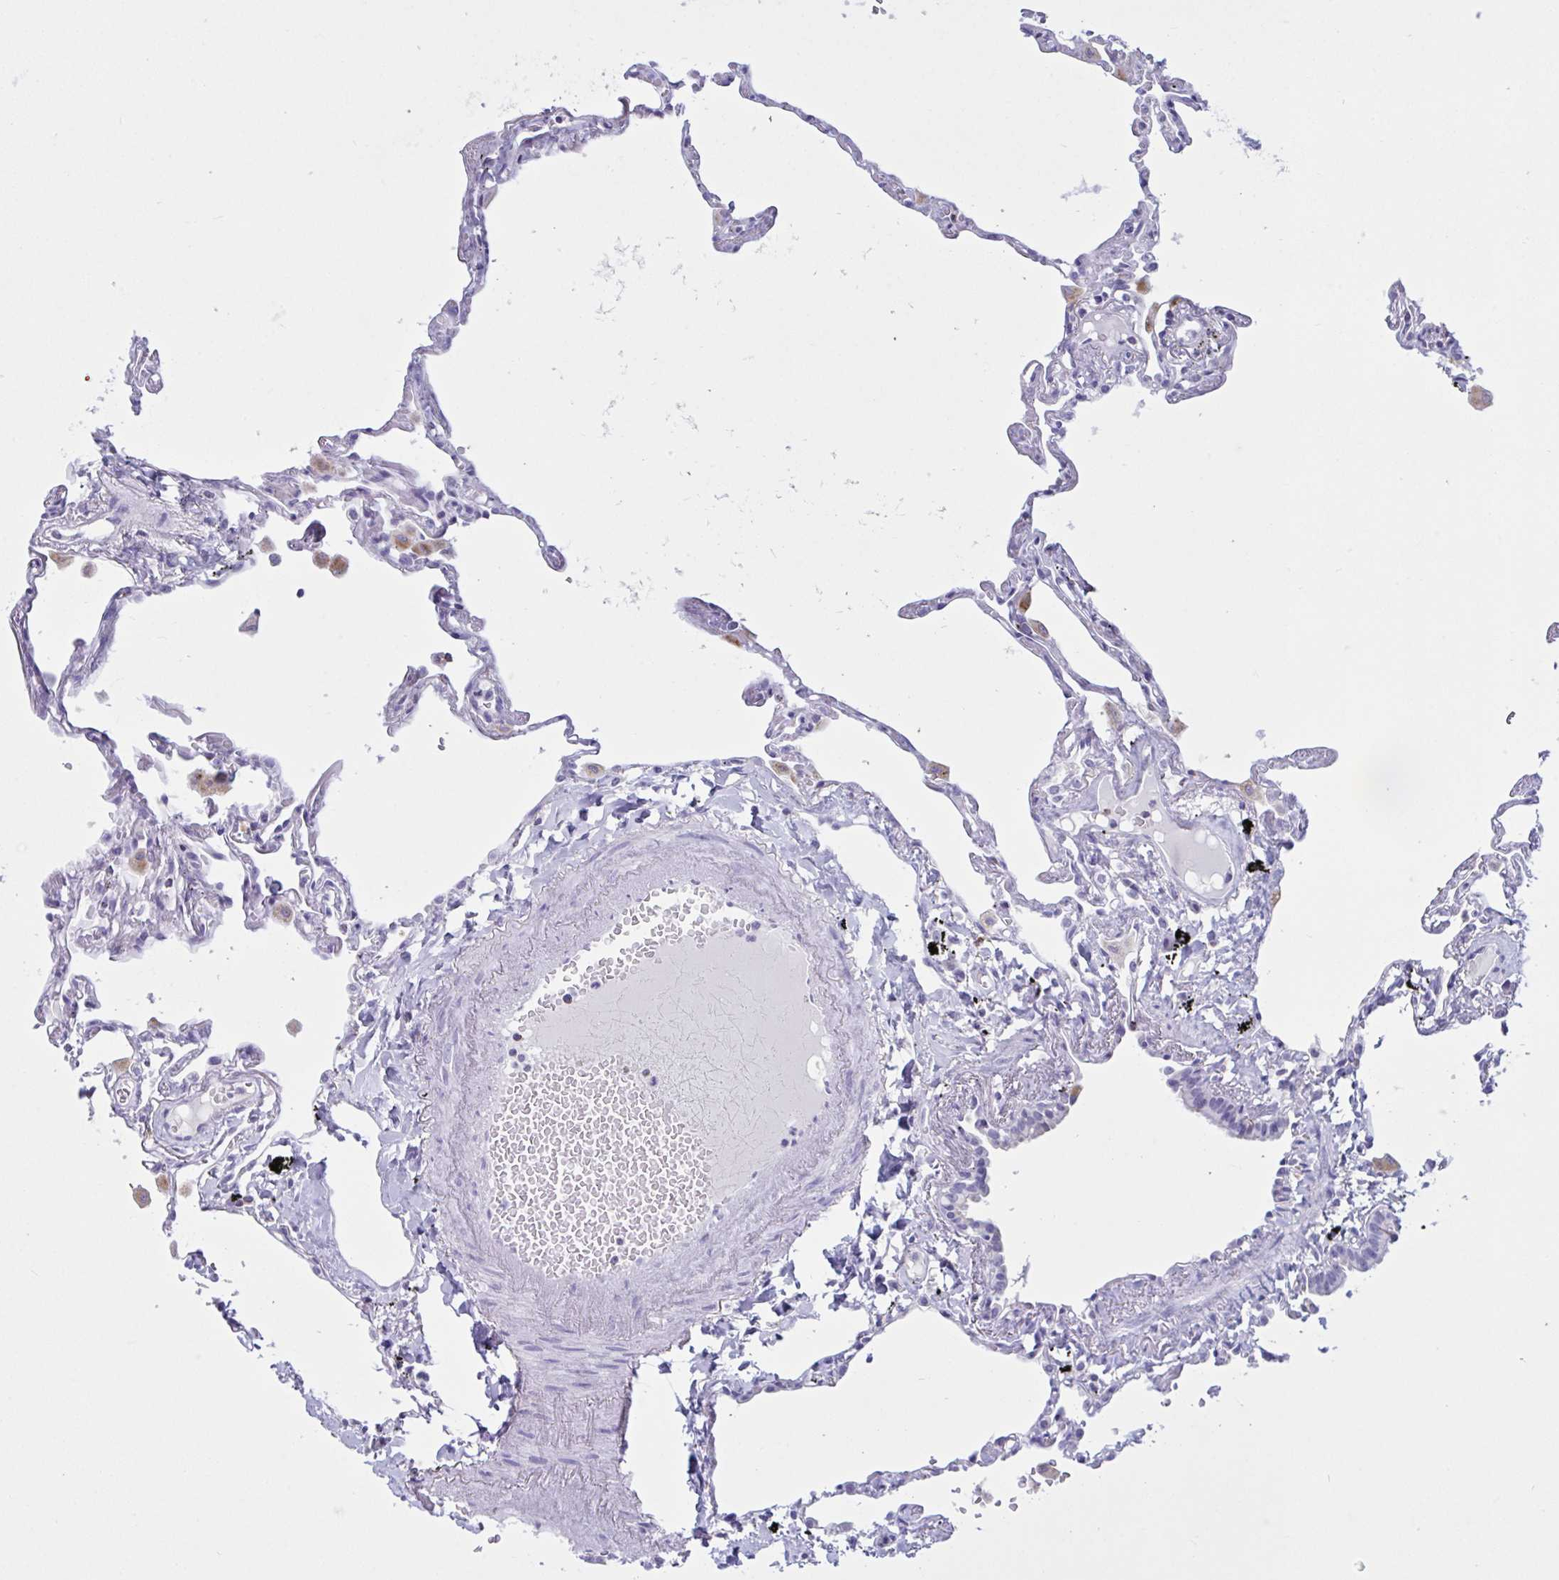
{"staining": {"intensity": "negative", "quantity": "none", "location": "none"}, "tissue": "lung", "cell_type": "Alveolar cells", "image_type": "normal", "snomed": [{"axis": "morphology", "description": "Normal tissue, NOS"}, {"axis": "topography", "description": "Lung"}], "caption": "IHC image of normal lung: human lung stained with DAB exhibits no significant protein positivity in alveolar cells. Nuclei are stained in blue.", "gene": "XCL1", "patient": {"sex": "female", "age": 67}}